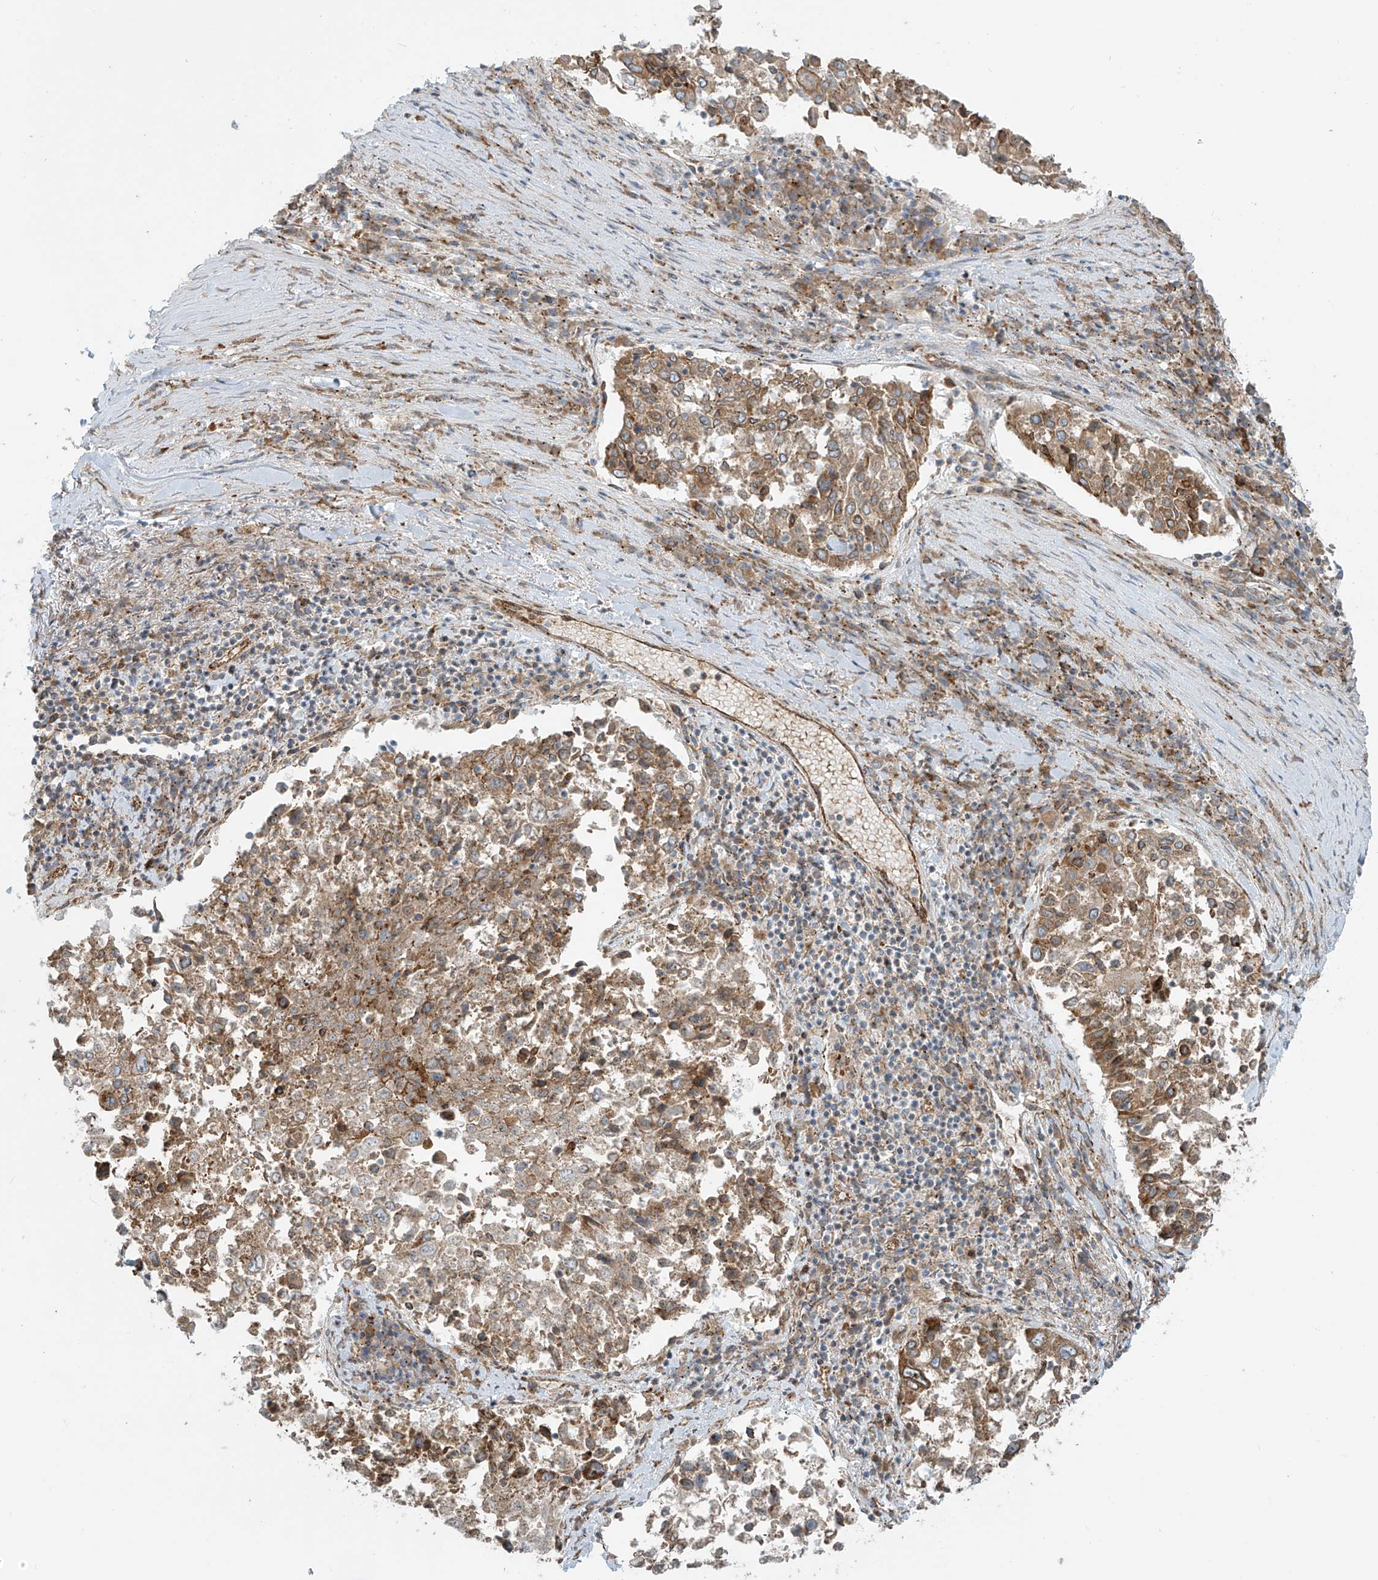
{"staining": {"intensity": "moderate", "quantity": "25%-75%", "location": "cytoplasmic/membranous"}, "tissue": "lung cancer", "cell_type": "Tumor cells", "image_type": "cancer", "snomed": [{"axis": "morphology", "description": "Squamous cell carcinoma, NOS"}, {"axis": "topography", "description": "Lung"}], "caption": "Lung cancer (squamous cell carcinoma) was stained to show a protein in brown. There is medium levels of moderate cytoplasmic/membranous positivity in approximately 25%-75% of tumor cells.", "gene": "LZTS3", "patient": {"sex": "male", "age": 65}}